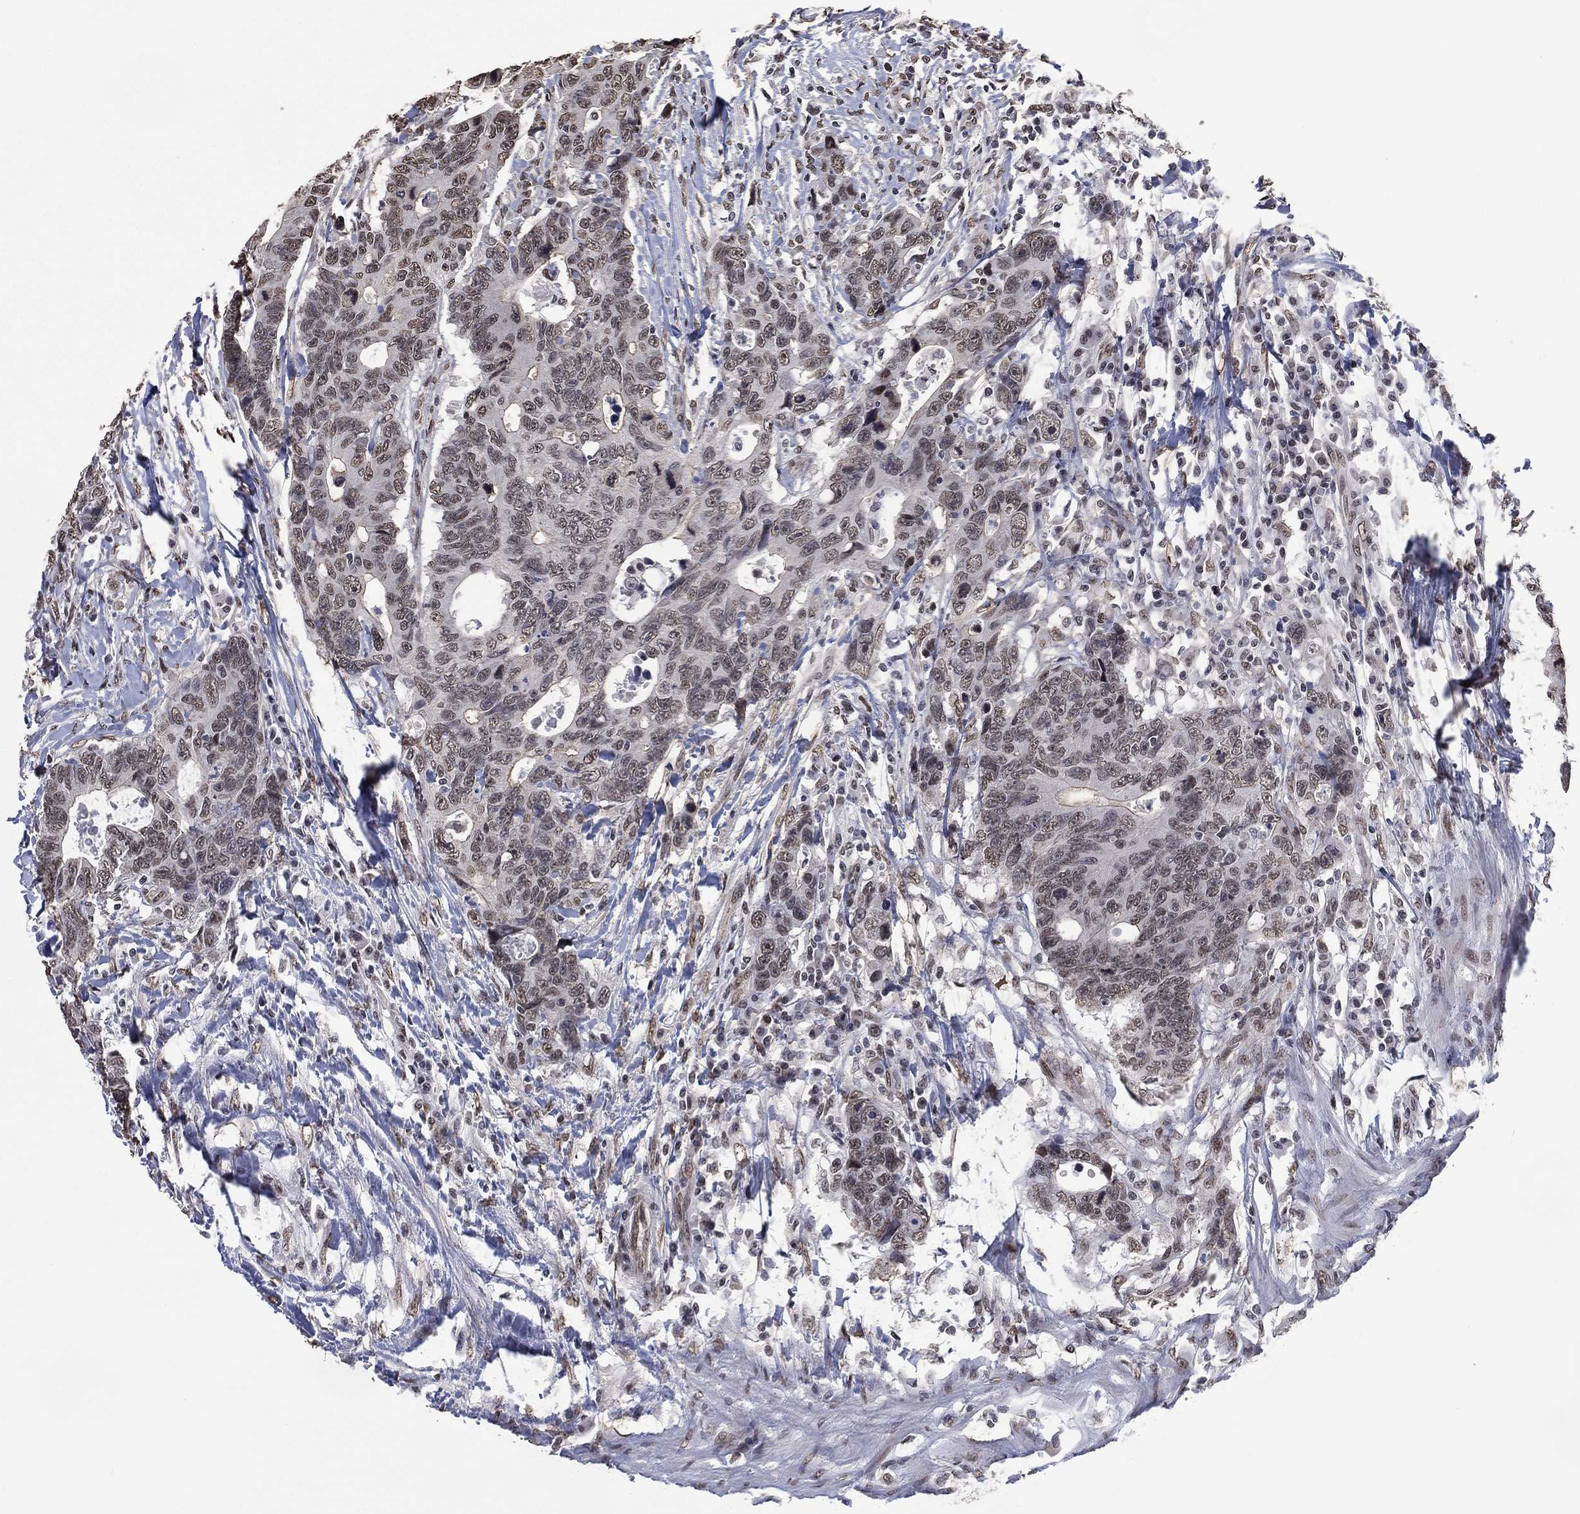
{"staining": {"intensity": "negative", "quantity": "none", "location": "none"}, "tissue": "colorectal cancer", "cell_type": "Tumor cells", "image_type": "cancer", "snomed": [{"axis": "morphology", "description": "Adenocarcinoma, NOS"}, {"axis": "topography", "description": "Colon"}], "caption": "This histopathology image is of adenocarcinoma (colorectal) stained with IHC to label a protein in brown with the nuclei are counter-stained blue. There is no staining in tumor cells.", "gene": "EHMT1", "patient": {"sex": "female", "age": 77}}